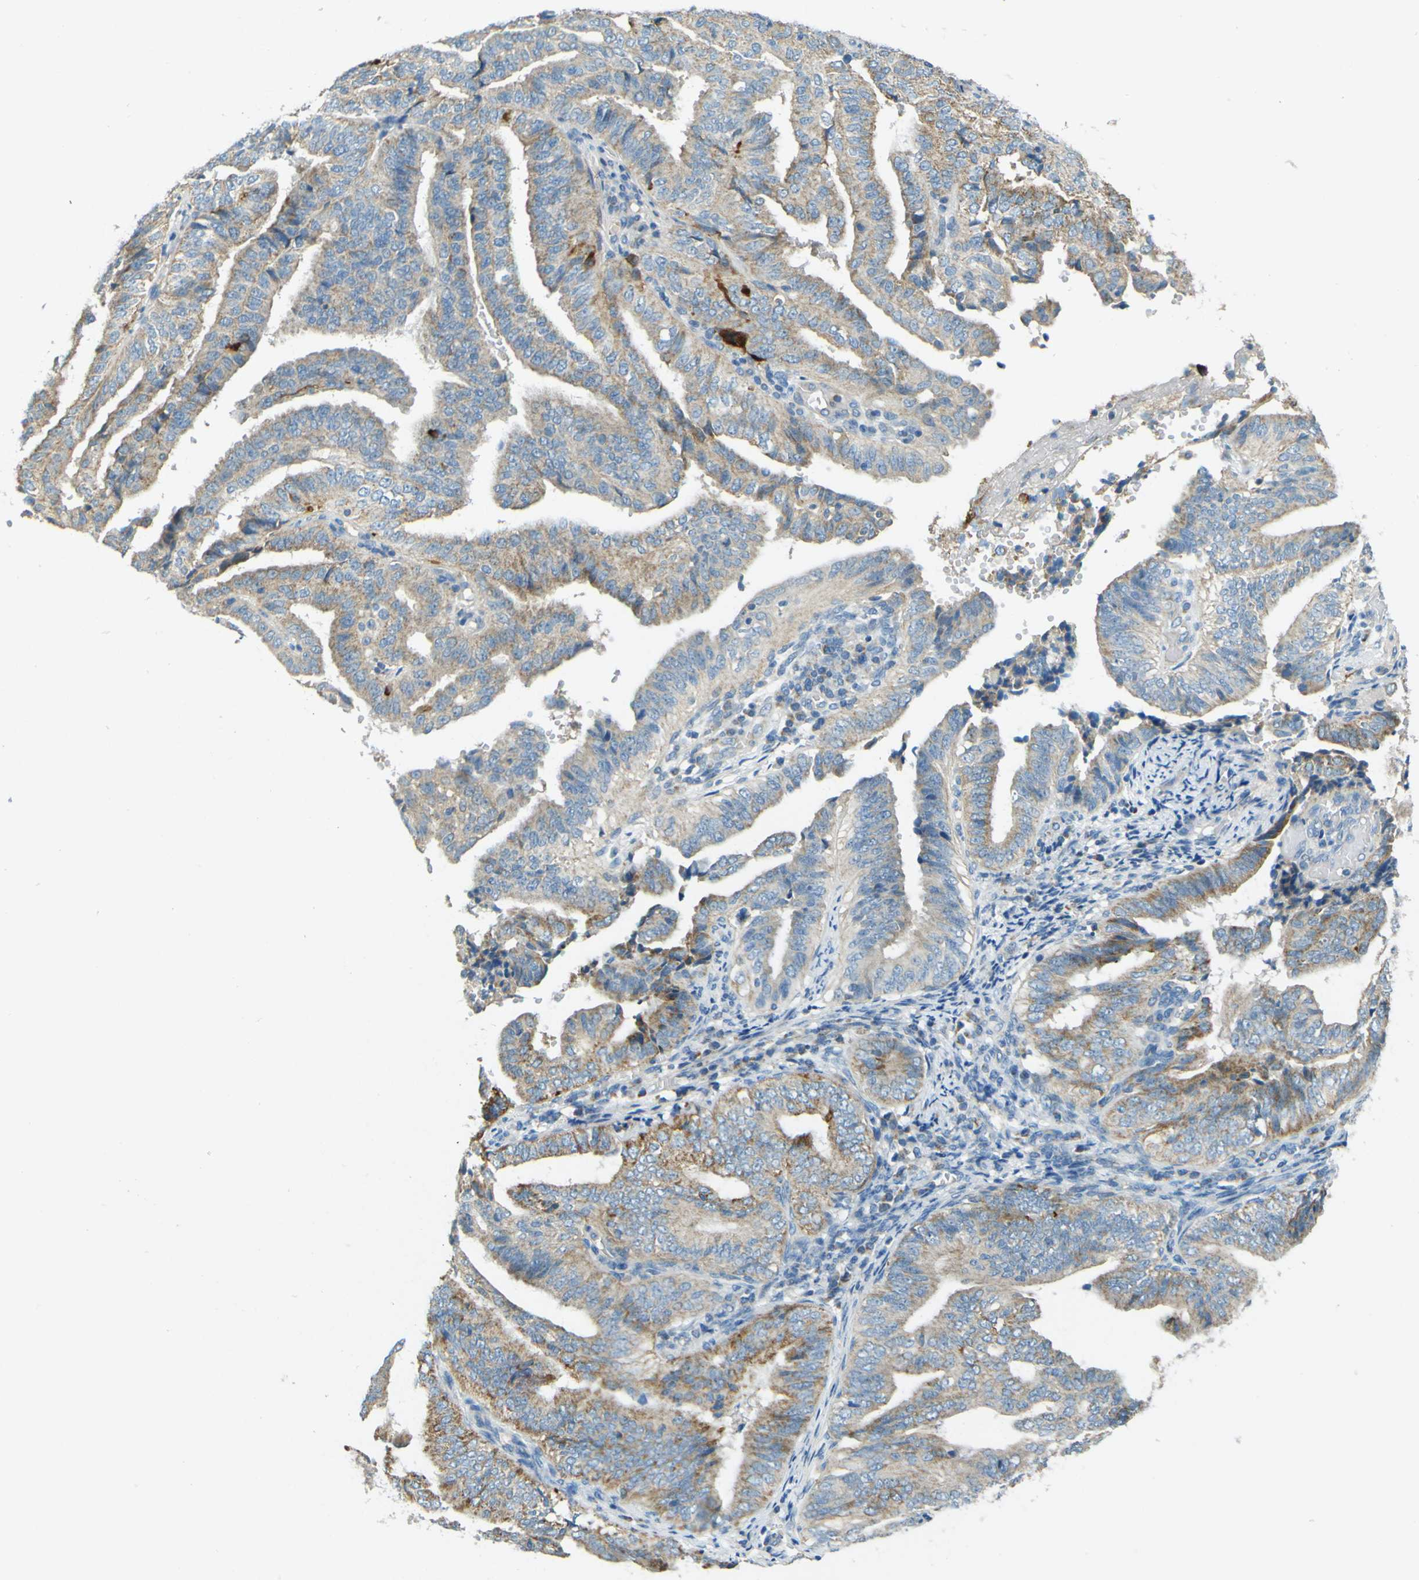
{"staining": {"intensity": "weak", "quantity": "25%-75%", "location": "cytoplasmic/membranous"}, "tissue": "endometrial cancer", "cell_type": "Tumor cells", "image_type": "cancer", "snomed": [{"axis": "morphology", "description": "Adenocarcinoma, NOS"}, {"axis": "topography", "description": "Endometrium"}], "caption": "Immunohistochemical staining of human endometrial cancer shows weak cytoplasmic/membranous protein positivity in approximately 25%-75% of tumor cells.", "gene": "FKTN", "patient": {"sex": "female", "age": 58}}